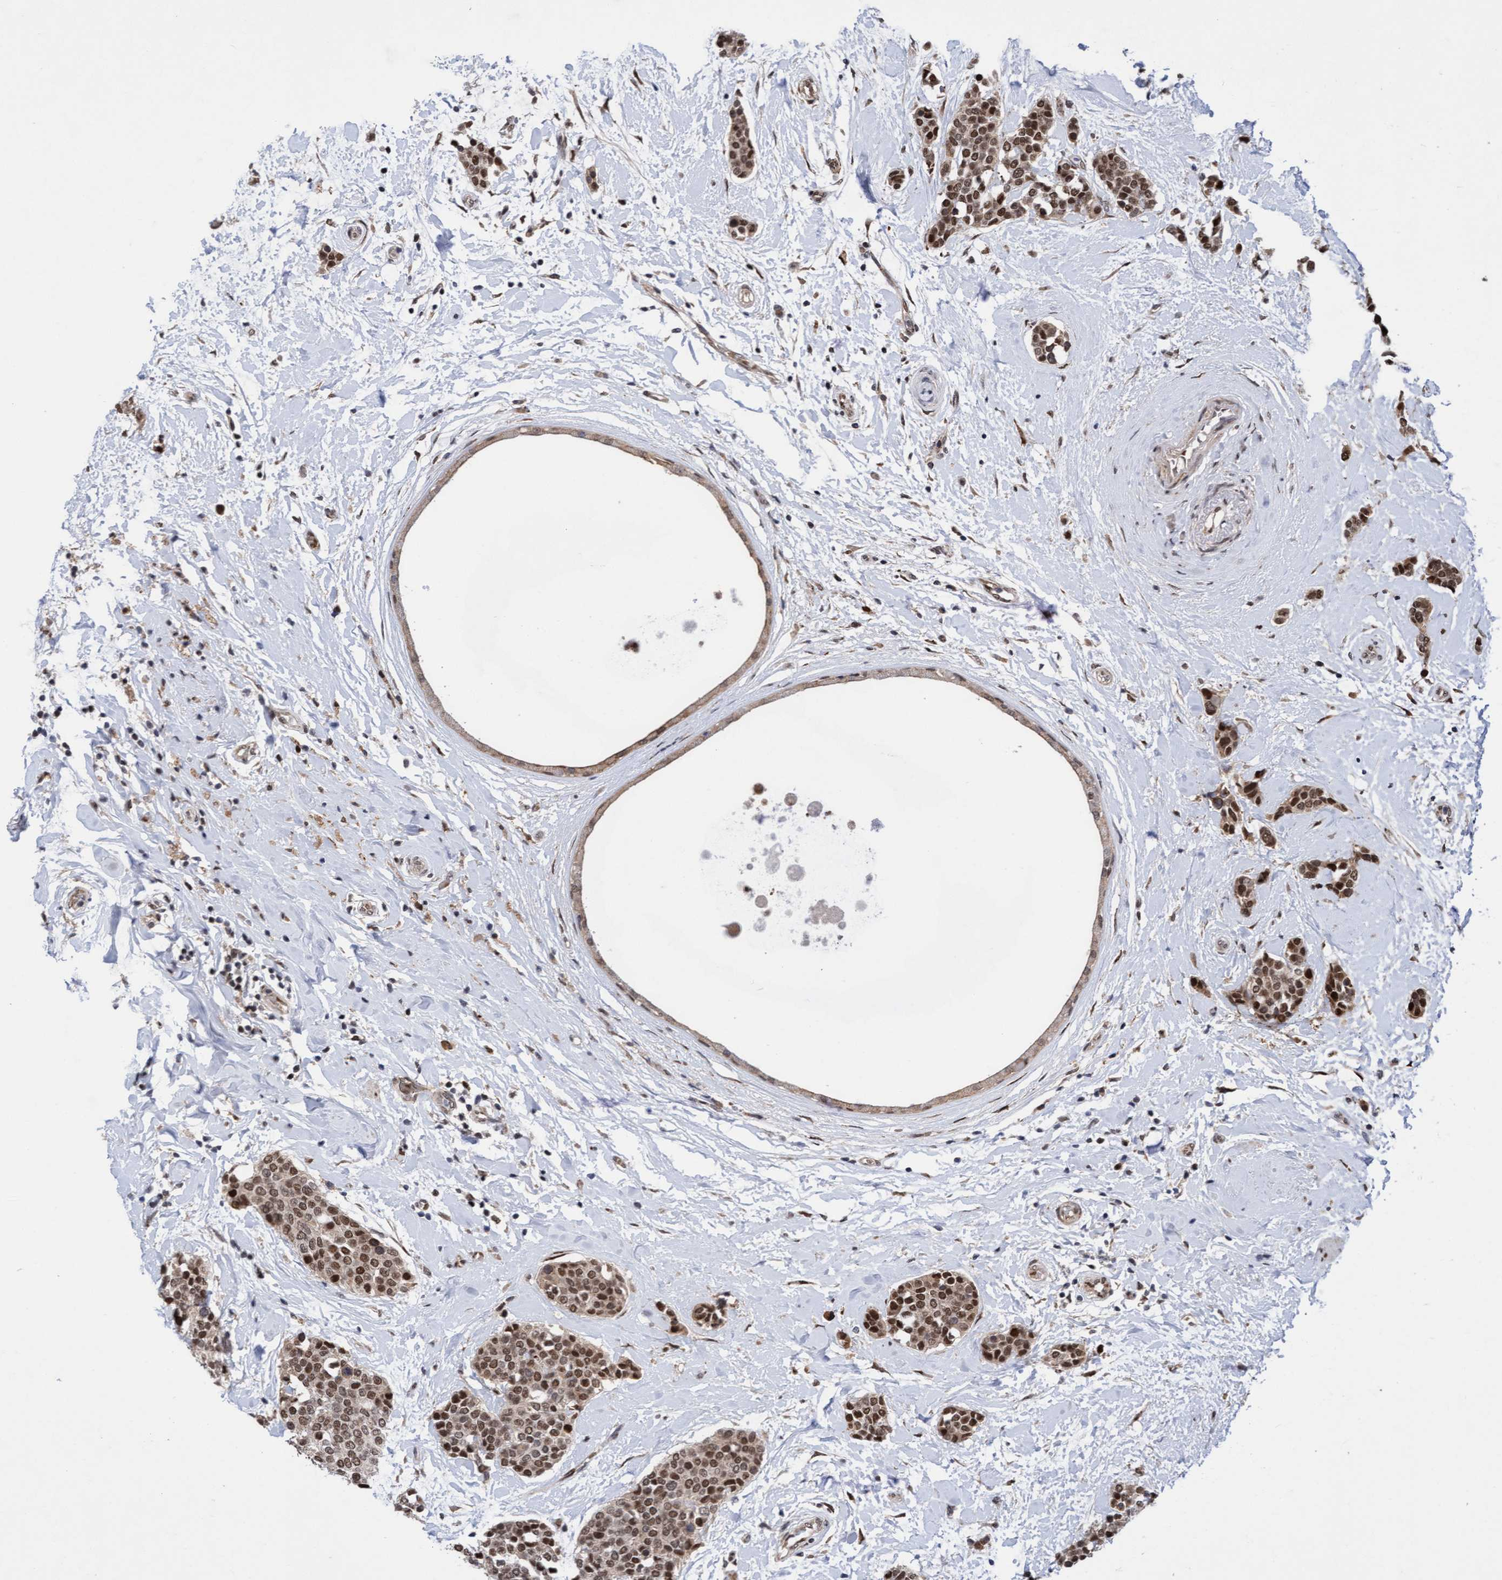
{"staining": {"intensity": "moderate", "quantity": ">75%", "location": "cytoplasmic/membranous,nuclear"}, "tissue": "breast cancer", "cell_type": "Tumor cells", "image_type": "cancer", "snomed": [{"axis": "morphology", "description": "Duct carcinoma"}, {"axis": "topography", "description": "Breast"}], "caption": "Invasive ductal carcinoma (breast) stained for a protein exhibits moderate cytoplasmic/membranous and nuclear positivity in tumor cells.", "gene": "TANC2", "patient": {"sex": "female", "age": 55}}